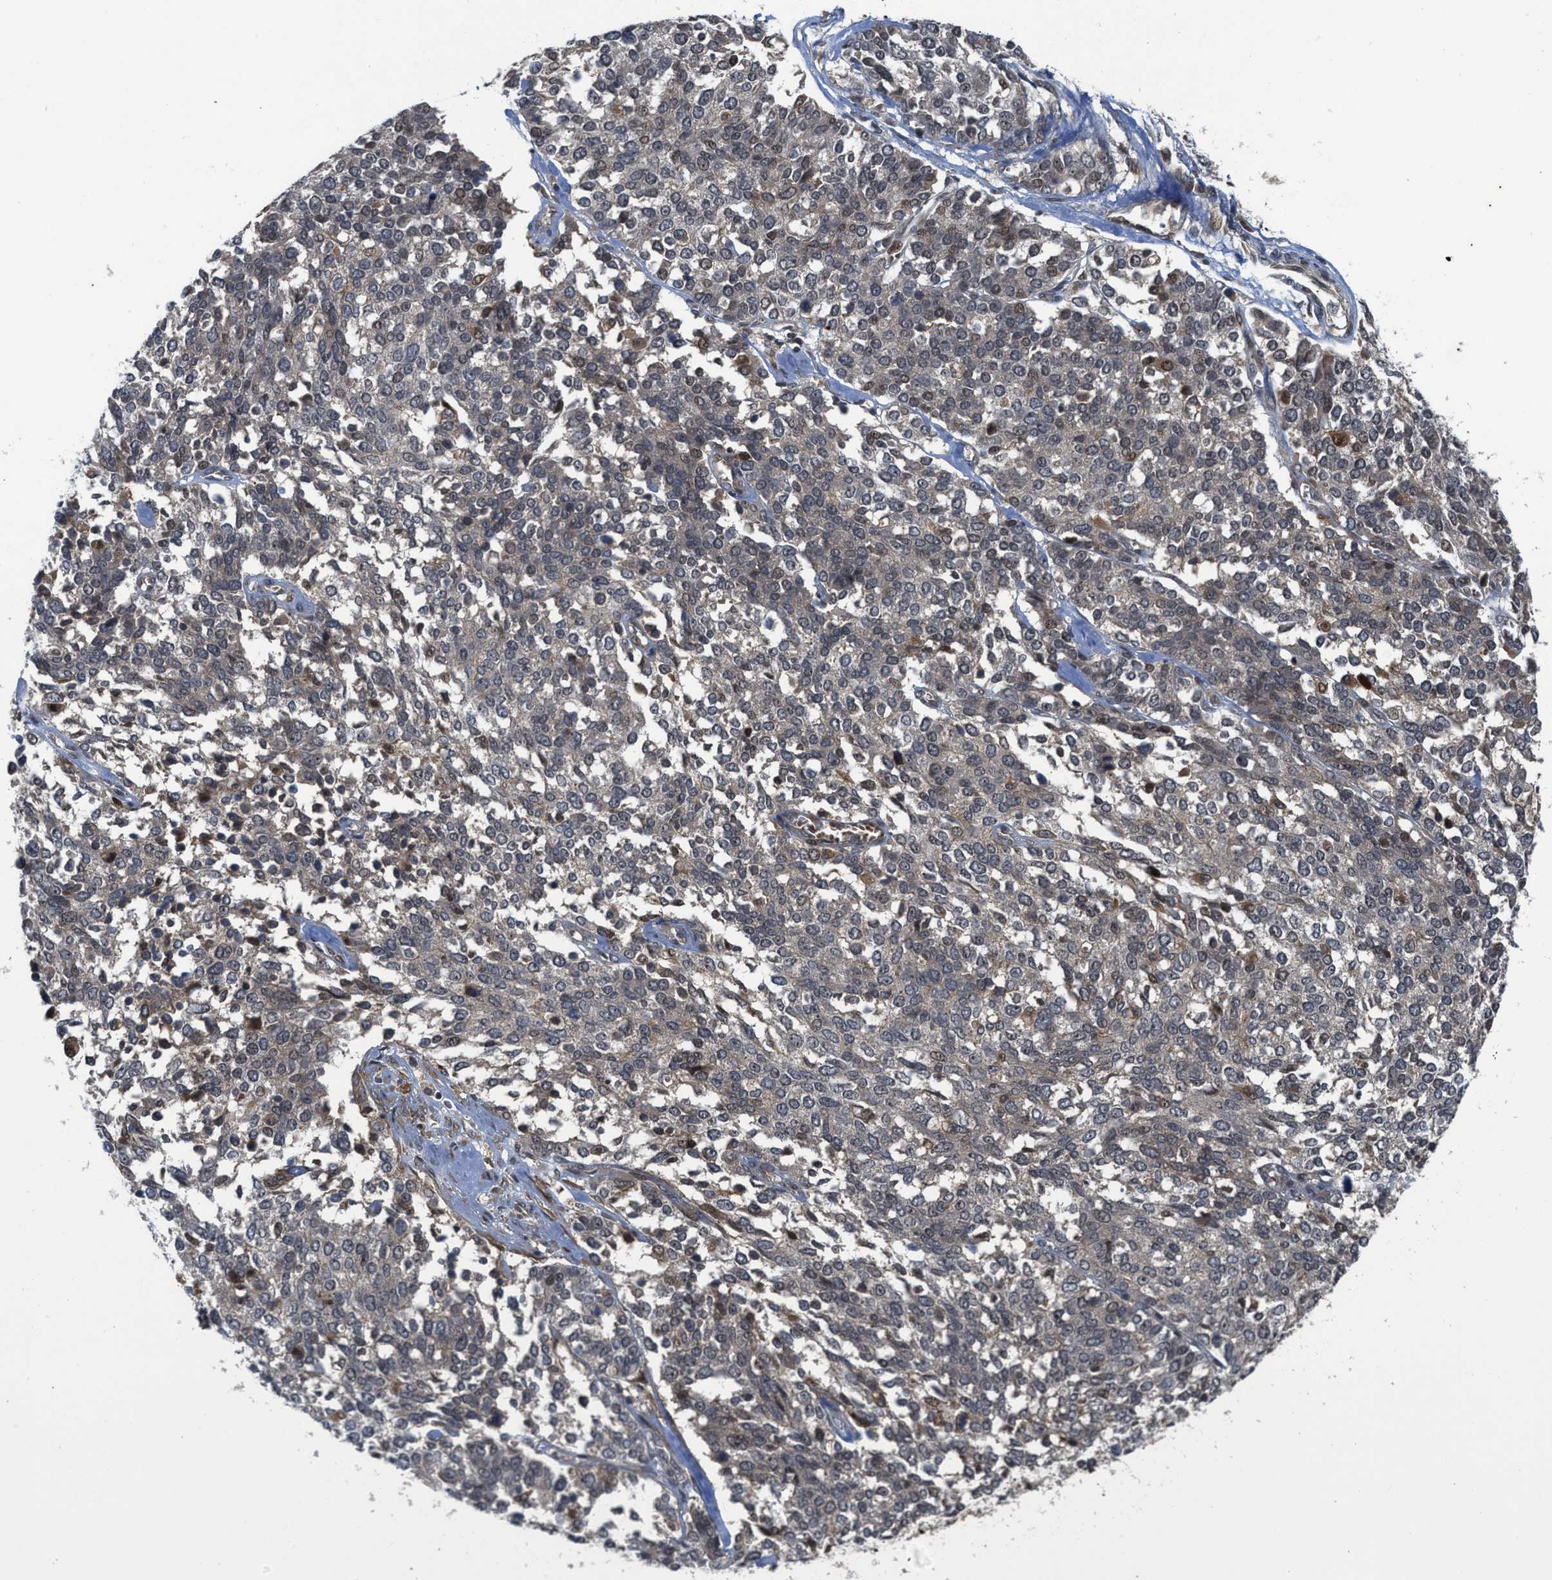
{"staining": {"intensity": "moderate", "quantity": "<25%", "location": "cytoplasmic/membranous,nuclear"}, "tissue": "ovarian cancer", "cell_type": "Tumor cells", "image_type": "cancer", "snomed": [{"axis": "morphology", "description": "Cystadenocarcinoma, serous, NOS"}, {"axis": "topography", "description": "Ovary"}], "caption": "Immunohistochemical staining of human serous cystadenocarcinoma (ovarian) shows low levels of moderate cytoplasmic/membranous and nuclear staining in about <25% of tumor cells.", "gene": "DNAJC28", "patient": {"sex": "female", "age": 44}}